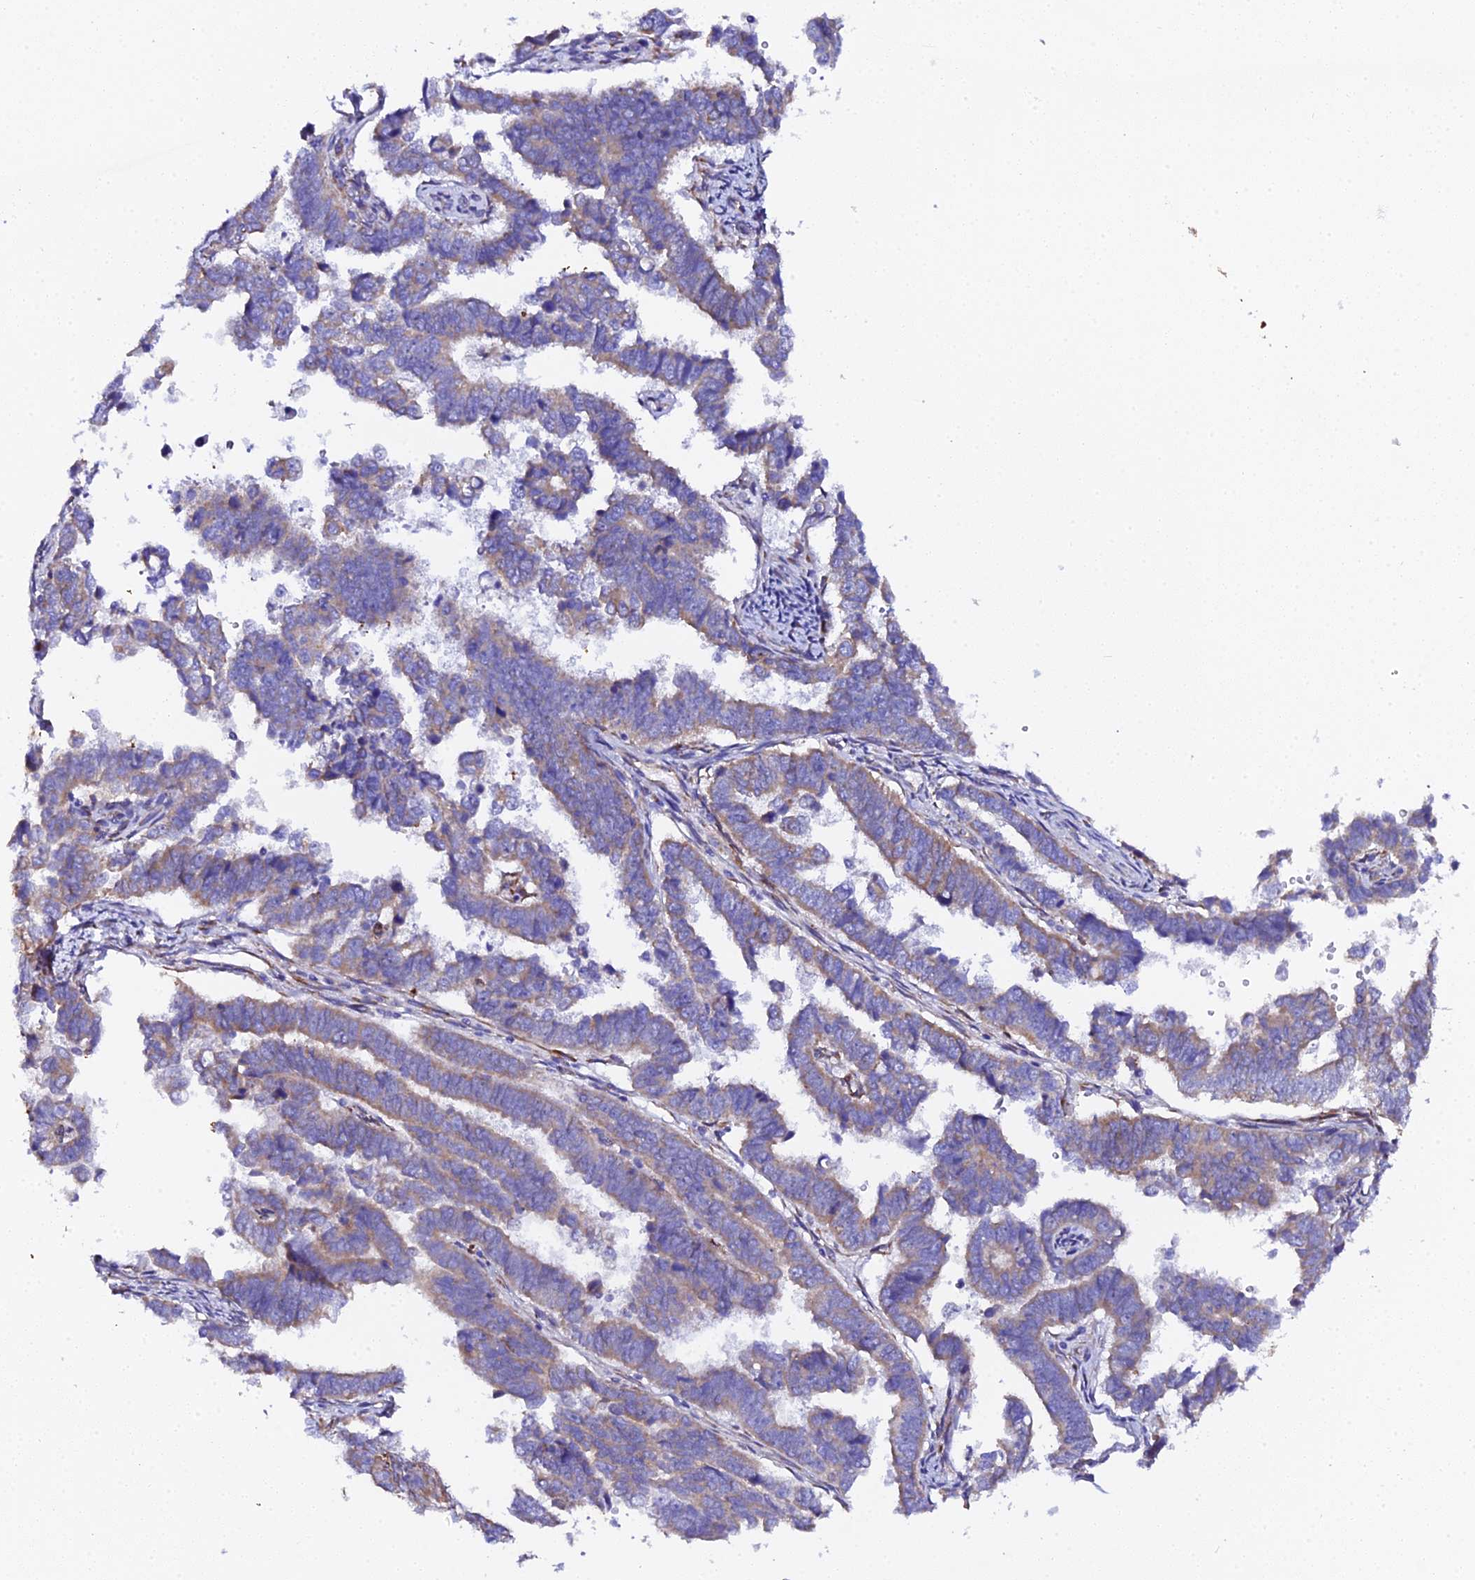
{"staining": {"intensity": "weak", "quantity": ">75%", "location": "cytoplasmic/membranous"}, "tissue": "endometrial cancer", "cell_type": "Tumor cells", "image_type": "cancer", "snomed": [{"axis": "morphology", "description": "Adenocarcinoma, NOS"}, {"axis": "topography", "description": "Endometrium"}], "caption": "Human endometrial cancer (adenocarcinoma) stained with a protein marker displays weak staining in tumor cells.", "gene": "CFAP45", "patient": {"sex": "female", "age": 75}}